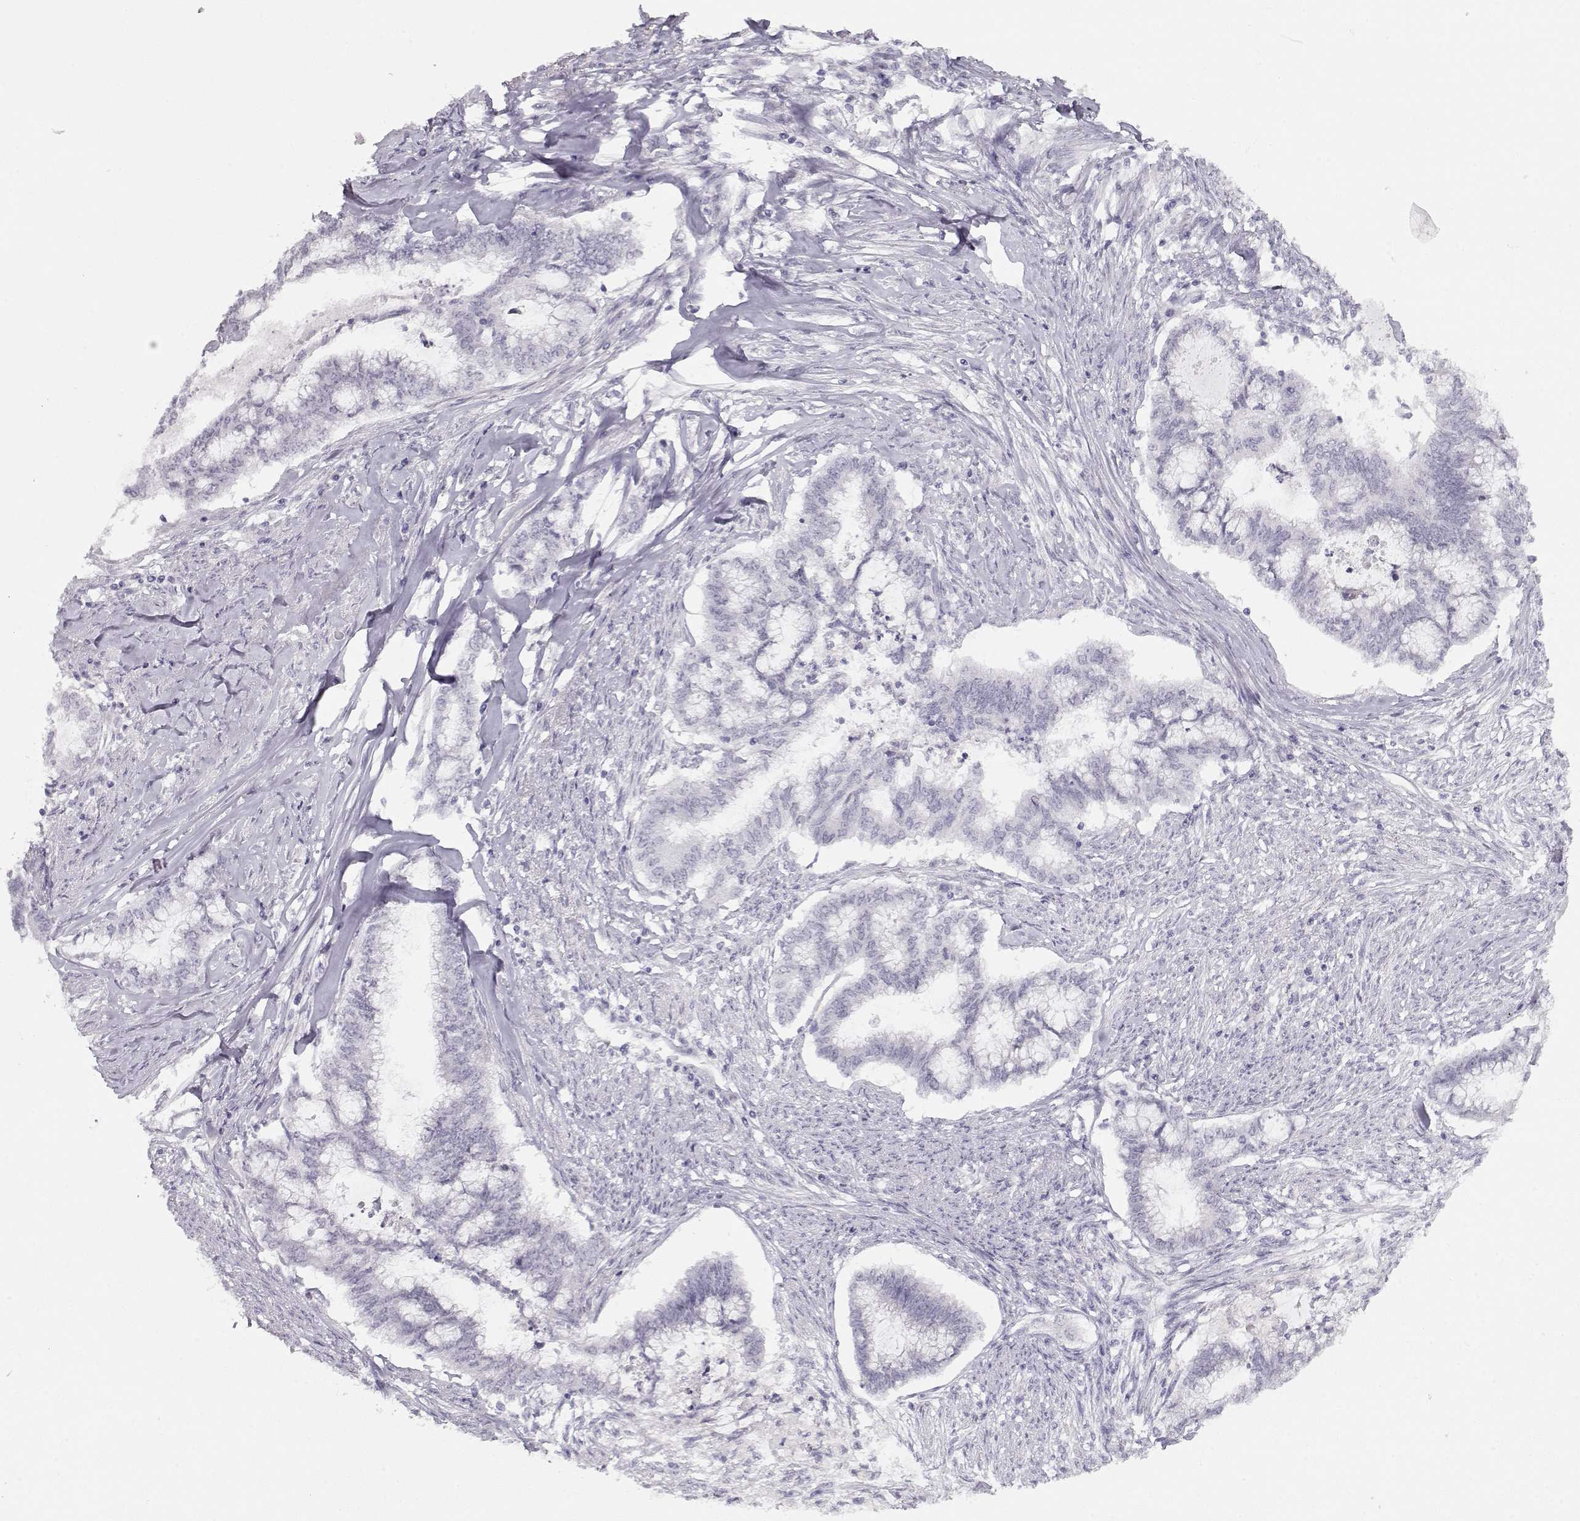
{"staining": {"intensity": "negative", "quantity": "none", "location": "none"}, "tissue": "endometrial cancer", "cell_type": "Tumor cells", "image_type": "cancer", "snomed": [{"axis": "morphology", "description": "Adenocarcinoma, NOS"}, {"axis": "topography", "description": "Endometrium"}], "caption": "This photomicrograph is of endometrial cancer (adenocarcinoma) stained with IHC to label a protein in brown with the nuclei are counter-stained blue. There is no expression in tumor cells. Brightfield microscopy of immunohistochemistry (IHC) stained with DAB (3,3'-diaminobenzidine) (brown) and hematoxylin (blue), captured at high magnification.", "gene": "IMPG1", "patient": {"sex": "female", "age": 79}}